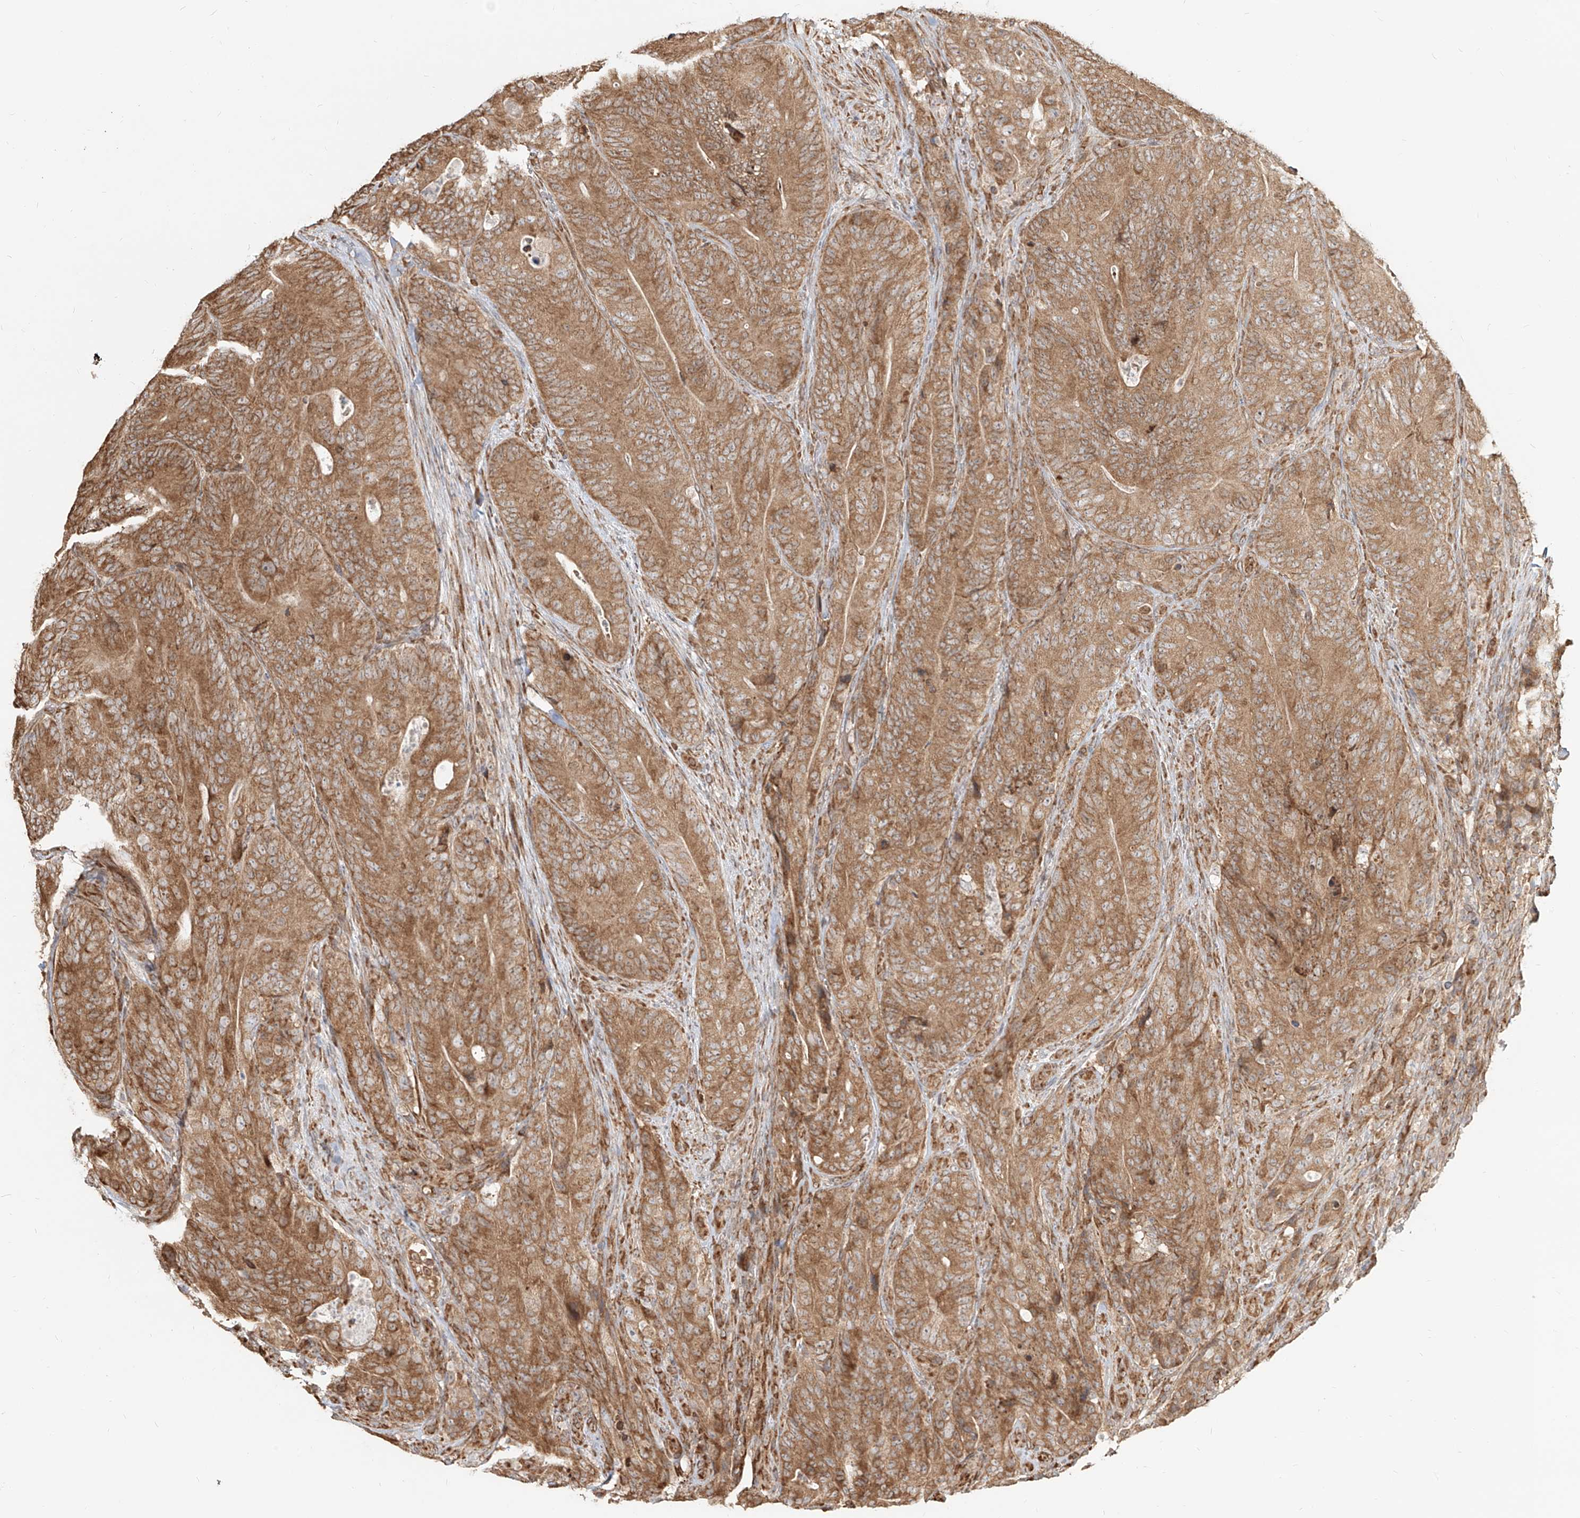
{"staining": {"intensity": "moderate", "quantity": ">75%", "location": "cytoplasmic/membranous"}, "tissue": "colorectal cancer", "cell_type": "Tumor cells", "image_type": "cancer", "snomed": [{"axis": "morphology", "description": "Normal tissue, NOS"}, {"axis": "topography", "description": "Colon"}], "caption": "Colorectal cancer was stained to show a protein in brown. There is medium levels of moderate cytoplasmic/membranous positivity in about >75% of tumor cells. The staining was performed using DAB (3,3'-diaminobenzidine), with brown indicating positive protein expression. Nuclei are stained blue with hematoxylin.", "gene": "UBE2K", "patient": {"sex": "female", "age": 82}}